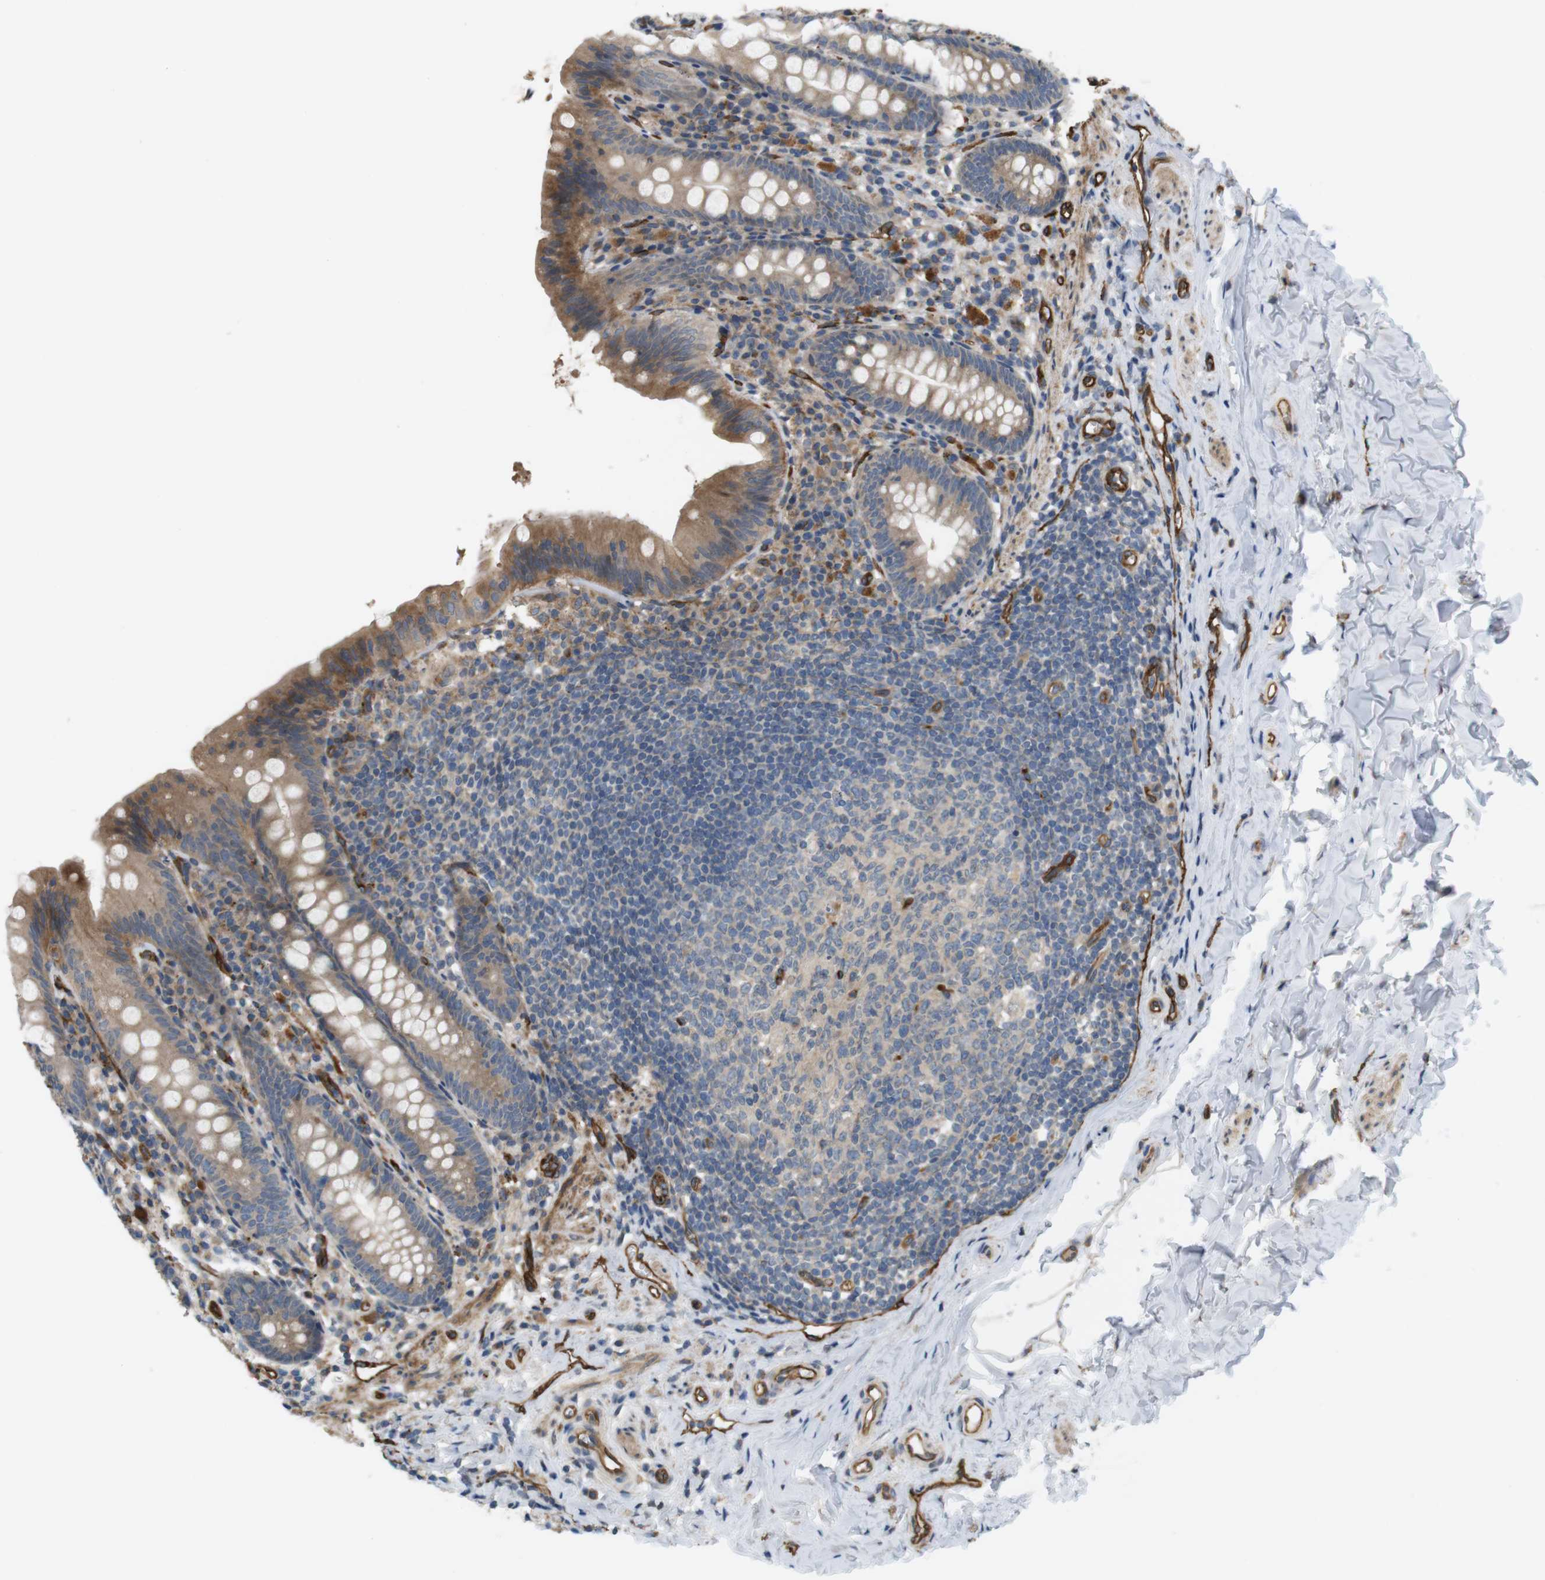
{"staining": {"intensity": "moderate", "quantity": ">75%", "location": "cytoplasmic/membranous"}, "tissue": "appendix", "cell_type": "Glandular cells", "image_type": "normal", "snomed": [{"axis": "morphology", "description": "Normal tissue, NOS"}, {"axis": "topography", "description": "Appendix"}], "caption": "Immunohistochemistry (IHC) (DAB) staining of normal appendix exhibits moderate cytoplasmic/membranous protein staining in about >75% of glandular cells. (DAB (3,3'-diaminobenzidine) IHC, brown staining for protein, blue staining for nuclei).", "gene": "BVES", "patient": {"sex": "male", "age": 52}}